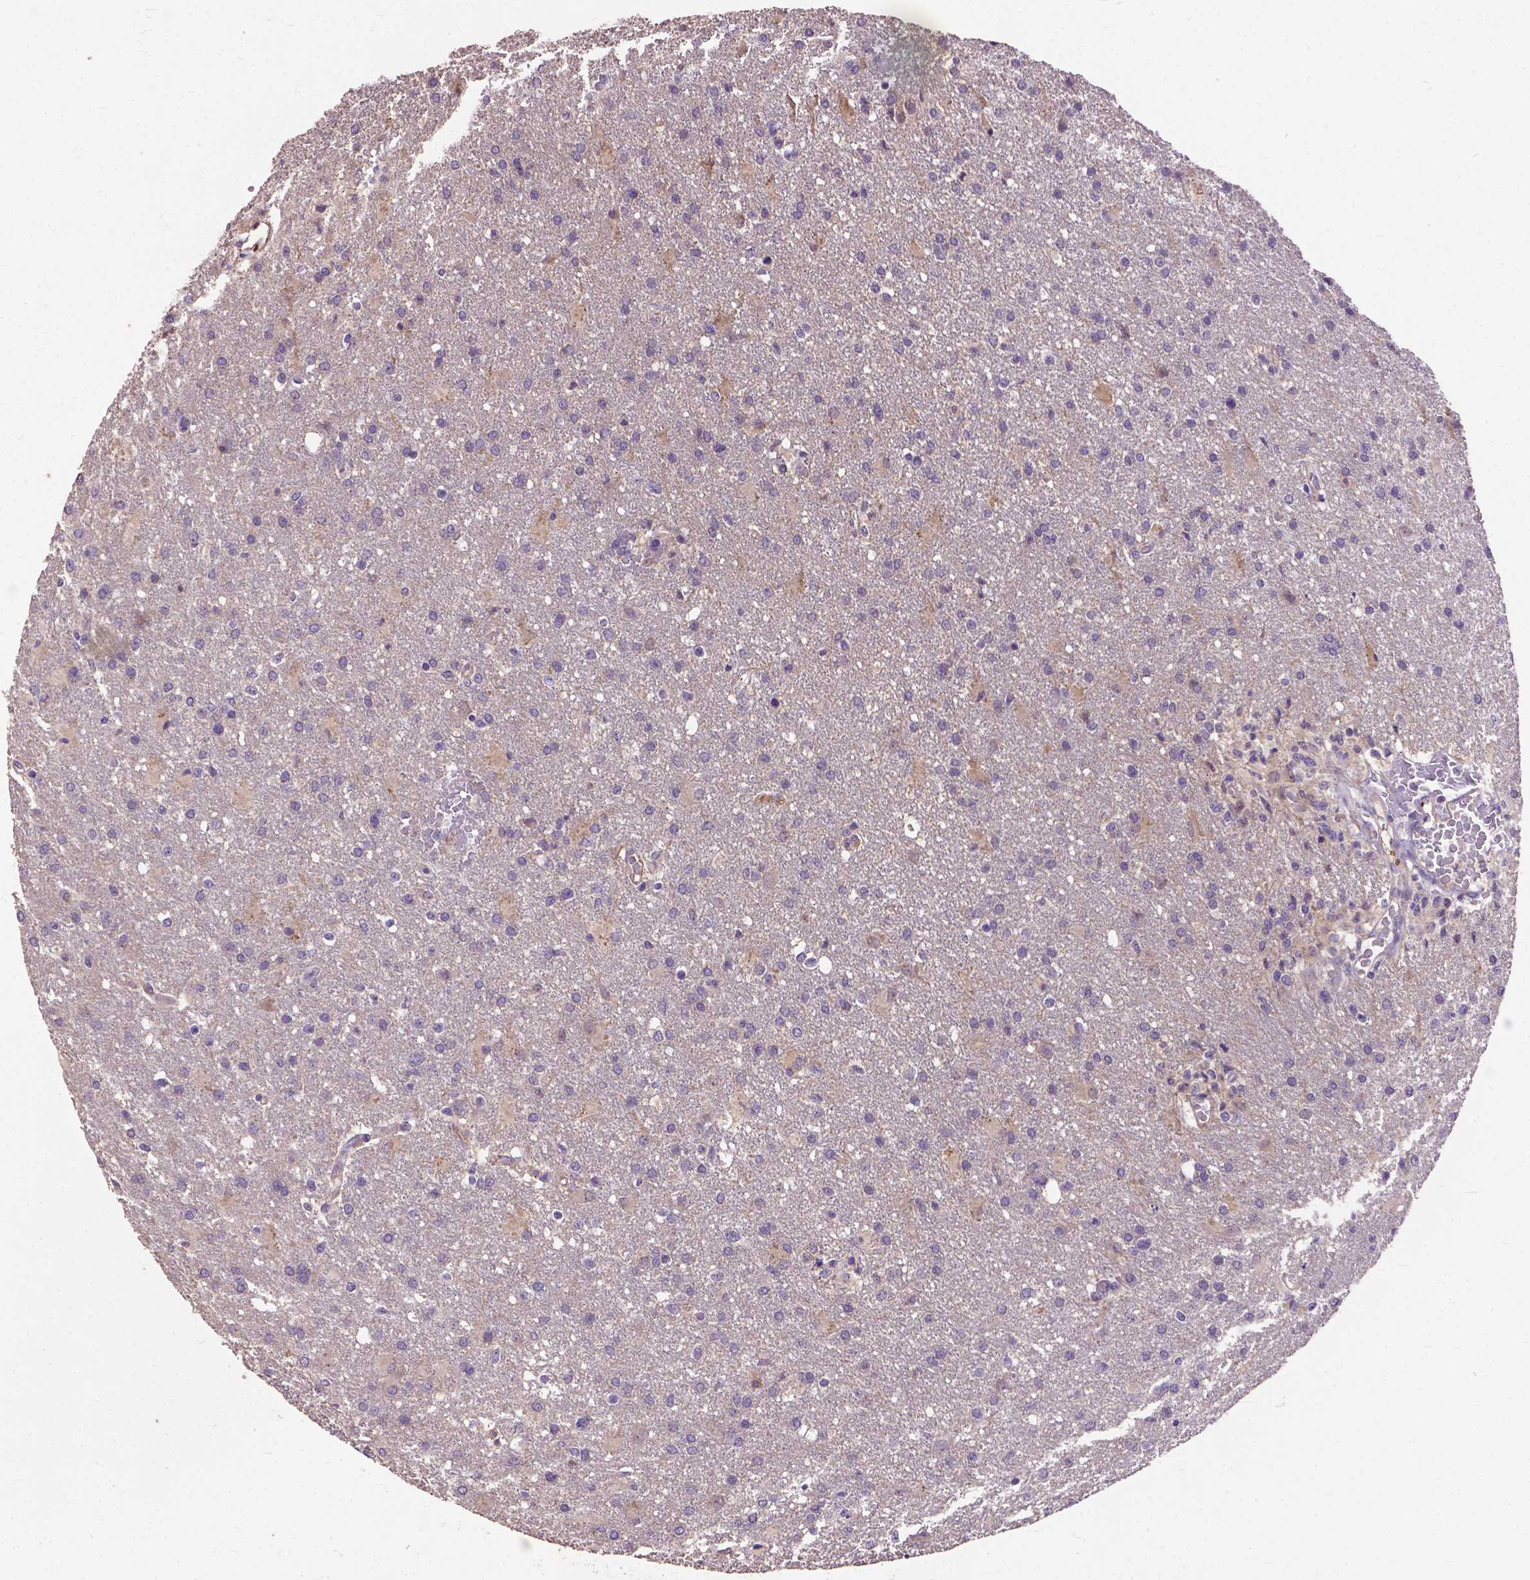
{"staining": {"intensity": "negative", "quantity": "none", "location": "none"}, "tissue": "glioma", "cell_type": "Tumor cells", "image_type": "cancer", "snomed": [{"axis": "morphology", "description": "Glioma, malignant, High grade"}, {"axis": "topography", "description": "Brain"}], "caption": "An immunohistochemistry micrograph of glioma is shown. There is no staining in tumor cells of glioma.", "gene": "ZNF337", "patient": {"sex": "male", "age": 68}}